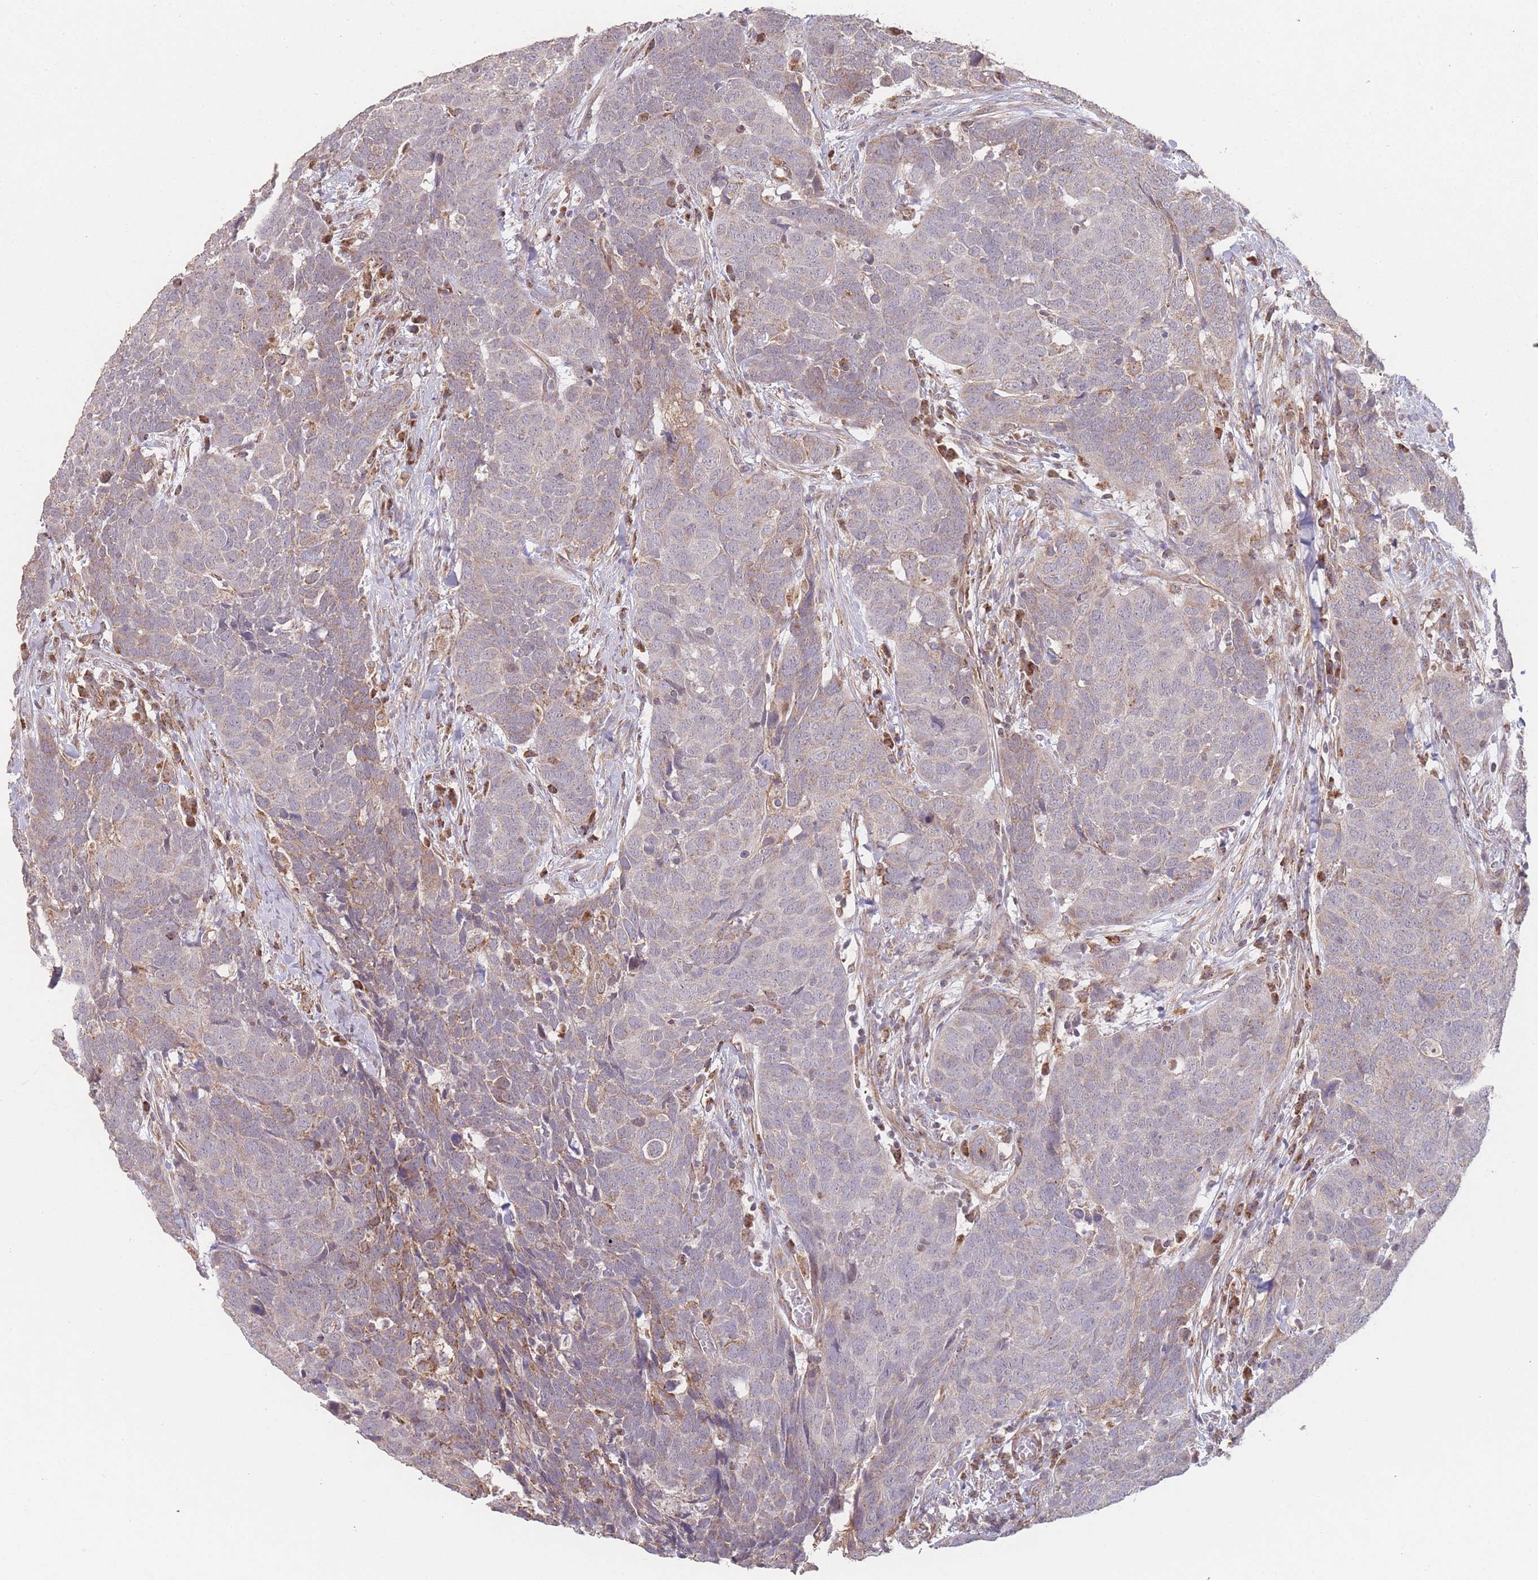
{"staining": {"intensity": "weak", "quantity": "<25%", "location": "cytoplasmic/membranous"}, "tissue": "head and neck cancer", "cell_type": "Tumor cells", "image_type": "cancer", "snomed": [{"axis": "morphology", "description": "Squamous cell carcinoma, NOS"}, {"axis": "topography", "description": "Head-Neck"}], "caption": "Immunohistochemistry image of head and neck cancer (squamous cell carcinoma) stained for a protein (brown), which displays no staining in tumor cells.", "gene": "PXMP4", "patient": {"sex": "male", "age": 66}}